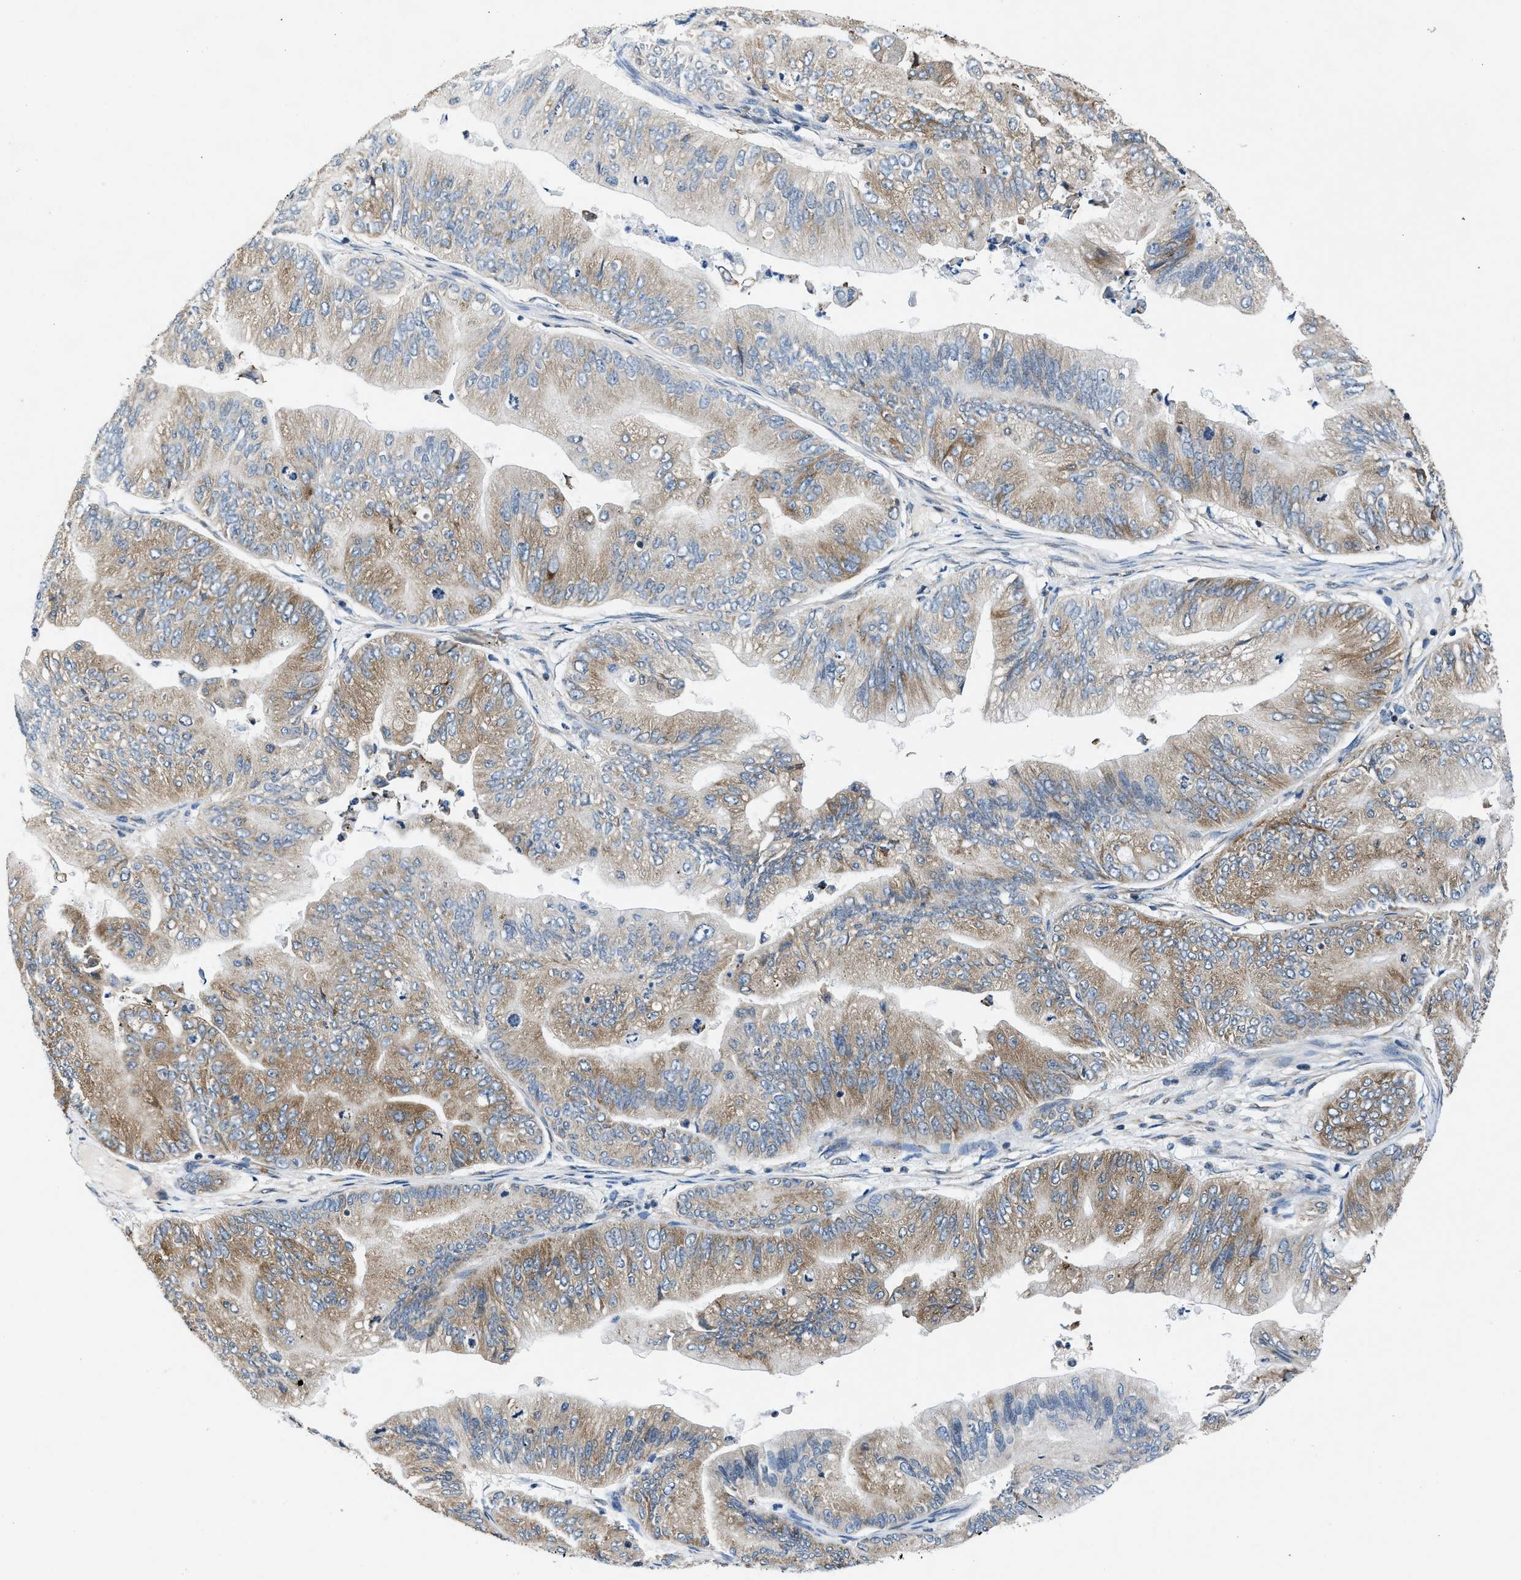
{"staining": {"intensity": "moderate", "quantity": "25%-75%", "location": "cytoplasmic/membranous"}, "tissue": "ovarian cancer", "cell_type": "Tumor cells", "image_type": "cancer", "snomed": [{"axis": "morphology", "description": "Cystadenocarcinoma, mucinous, NOS"}, {"axis": "topography", "description": "Ovary"}], "caption": "Immunohistochemistry (IHC) (DAB (3,3'-diaminobenzidine)) staining of ovarian cancer (mucinous cystadenocarcinoma) exhibits moderate cytoplasmic/membranous protein positivity in about 25%-75% of tumor cells. (IHC, brightfield microscopy, high magnification).", "gene": "PA2G4", "patient": {"sex": "female", "age": 61}}